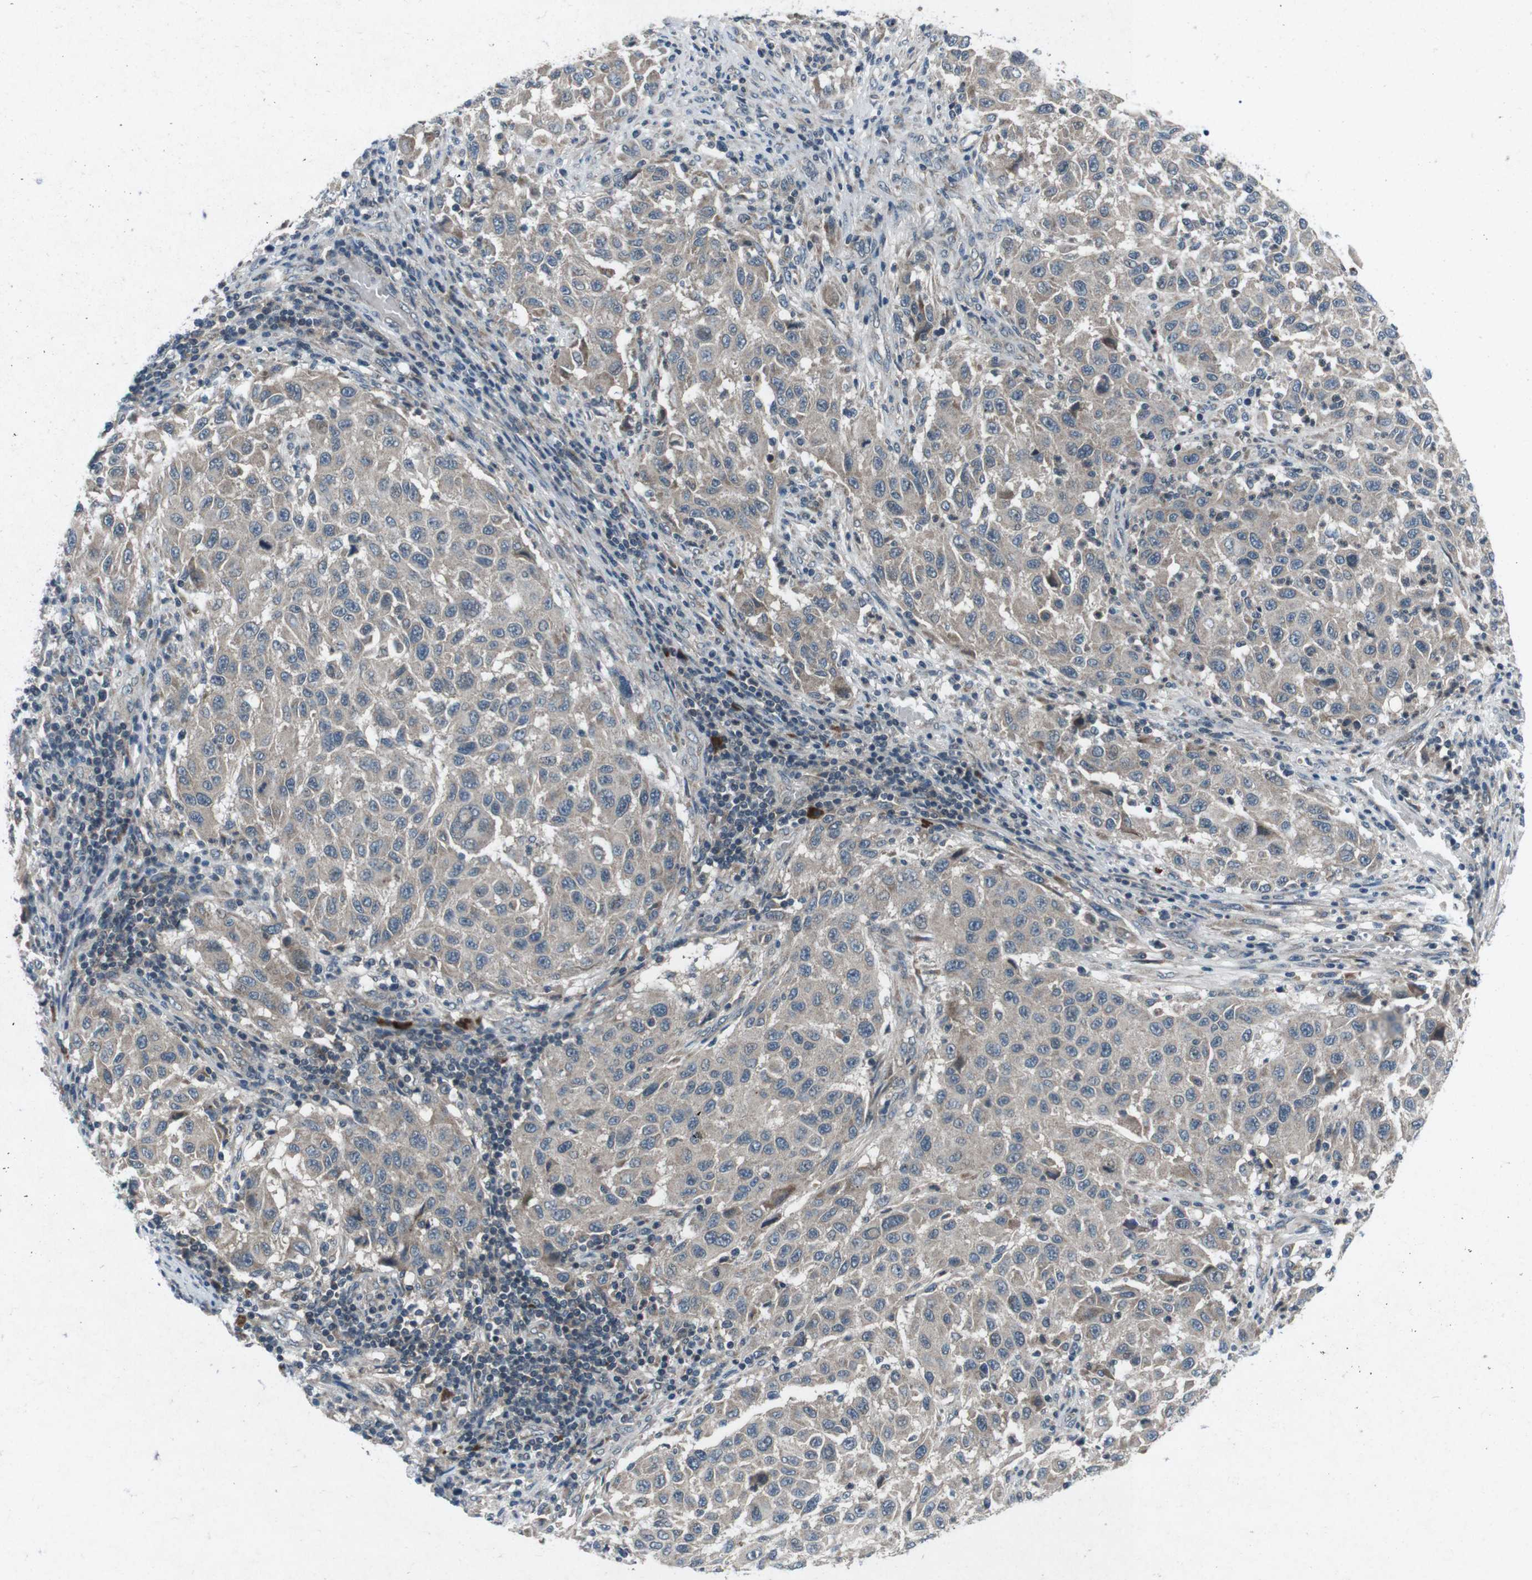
{"staining": {"intensity": "weak", "quantity": "<25%", "location": "cytoplasmic/membranous"}, "tissue": "melanoma", "cell_type": "Tumor cells", "image_type": "cancer", "snomed": [{"axis": "morphology", "description": "Malignant melanoma, Metastatic site"}, {"axis": "topography", "description": "Lymph node"}], "caption": "This image is of melanoma stained with immunohistochemistry (IHC) to label a protein in brown with the nuclei are counter-stained blue. There is no staining in tumor cells.", "gene": "CDK16", "patient": {"sex": "male", "age": 61}}